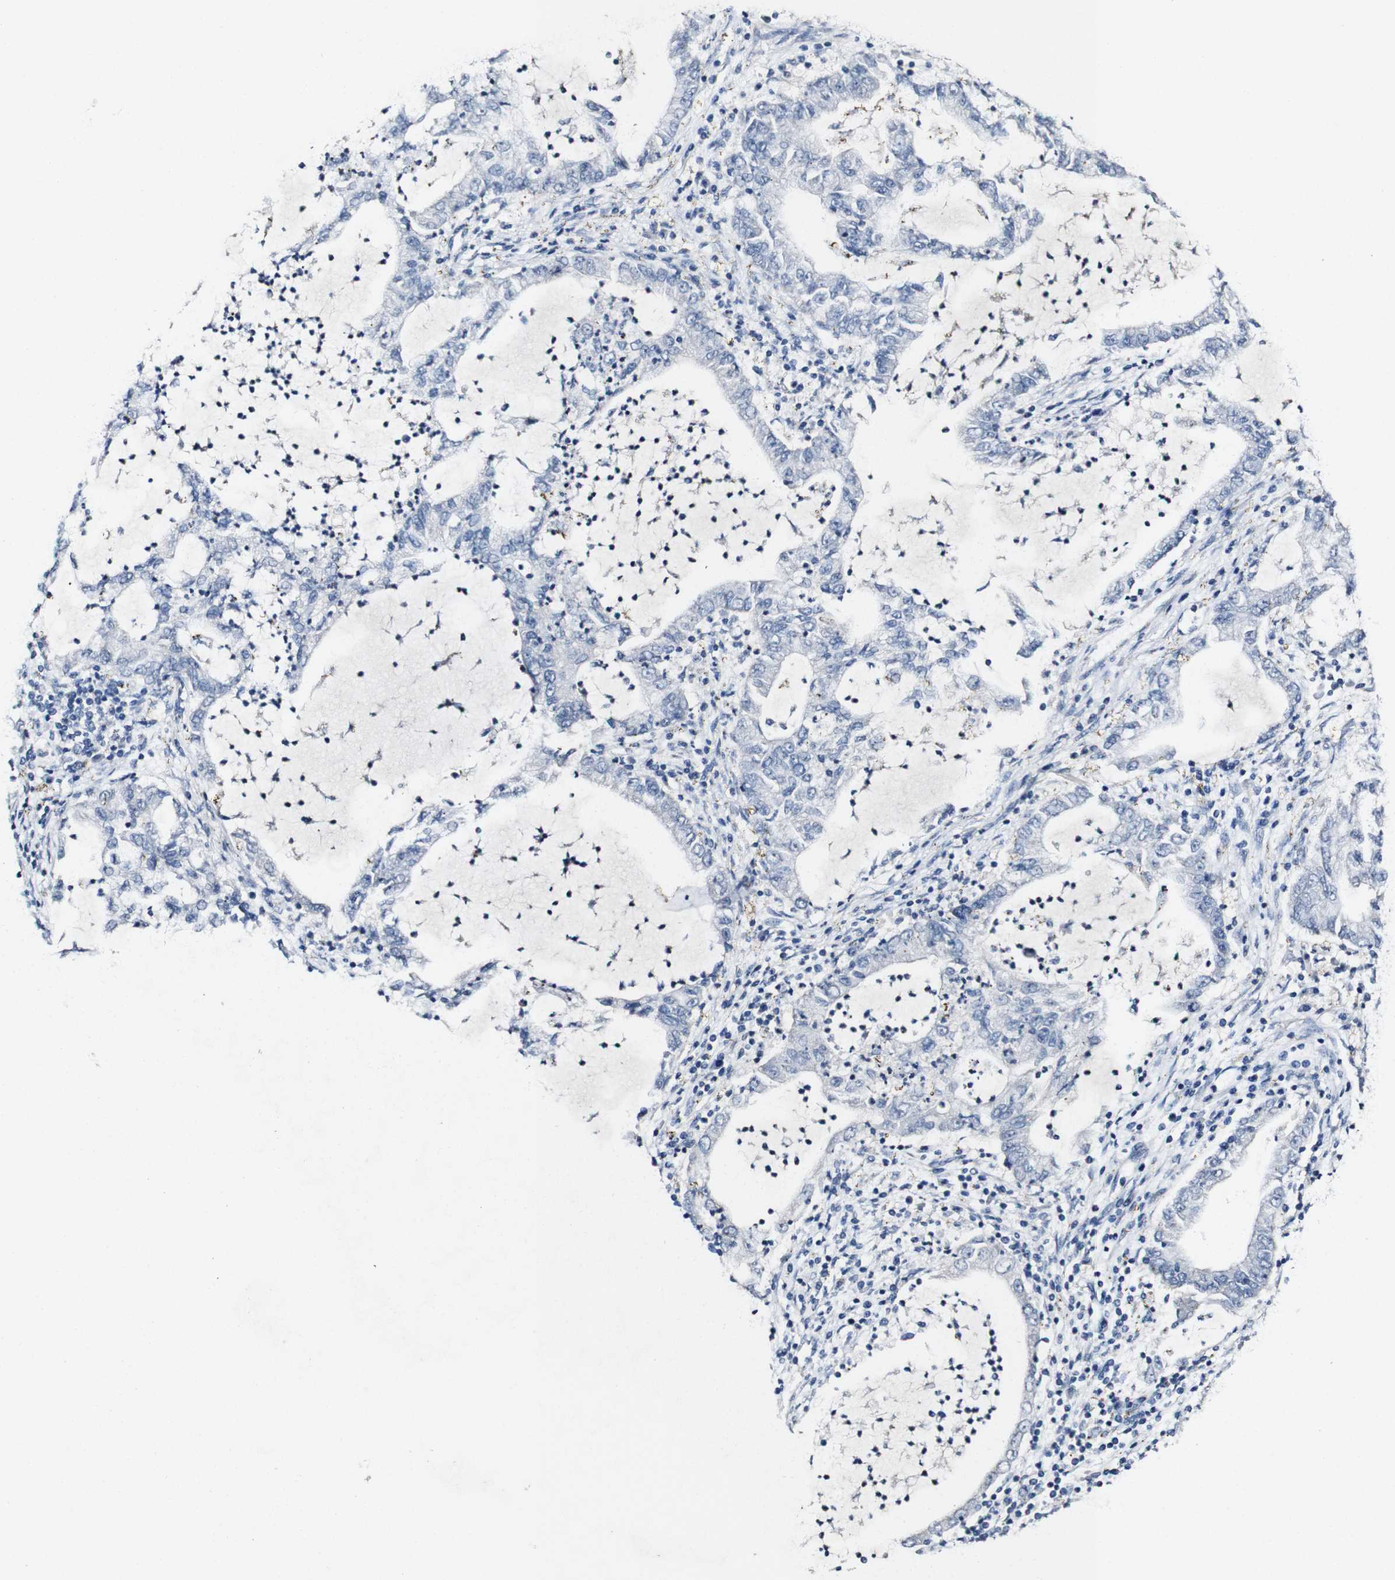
{"staining": {"intensity": "negative", "quantity": "none", "location": "none"}, "tissue": "lung cancer", "cell_type": "Tumor cells", "image_type": "cancer", "snomed": [{"axis": "morphology", "description": "Adenocarcinoma, NOS"}, {"axis": "topography", "description": "Lung"}], "caption": "Micrograph shows no protein expression in tumor cells of lung adenocarcinoma tissue.", "gene": "GRAMD1A", "patient": {"sex": "female", "age": 51}}